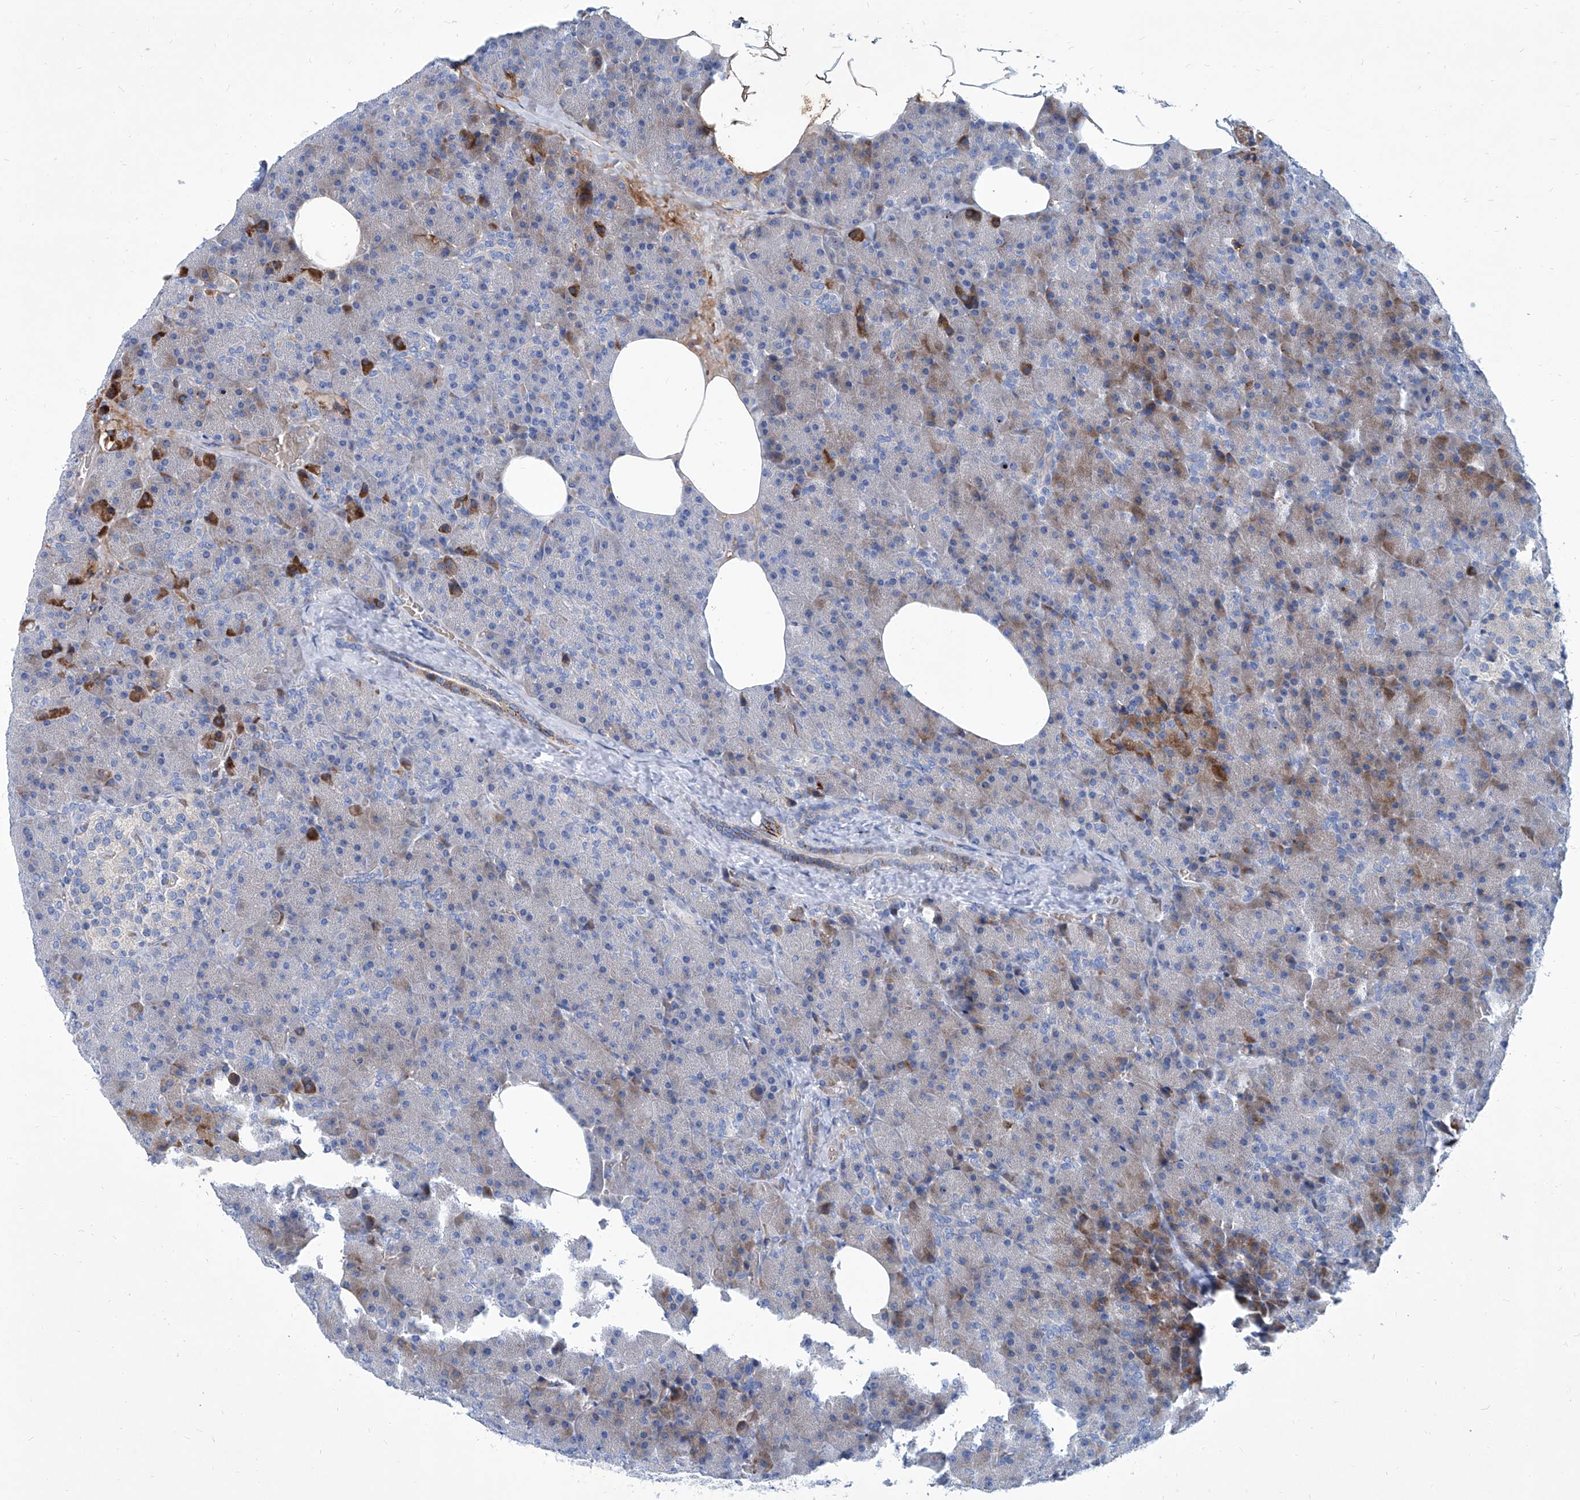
{"staining": {"intensity": "moderate", "quantity": "<25%", "location": "cytoplasmic/membranous"}, "tissue": "pancreas", "cell_type": "Exocrine glandular cells", "image_type": "normal", "snomed": [{"axis": "morphology", "description": "Normal tissue, NOS"}, {"axis": "morphology", "description": "Carcinoid, malignant, NOS"}, {"axis": "topography", "description": "Pancreas"}], "caption": "A brown stain highlights moderate cytoplasmic/membranous positivity of a protein in exocrine glandular cells of unremarkable human pancreas.", "gene": "FPR2", "patient": {"sex": "female", "age": 35}}